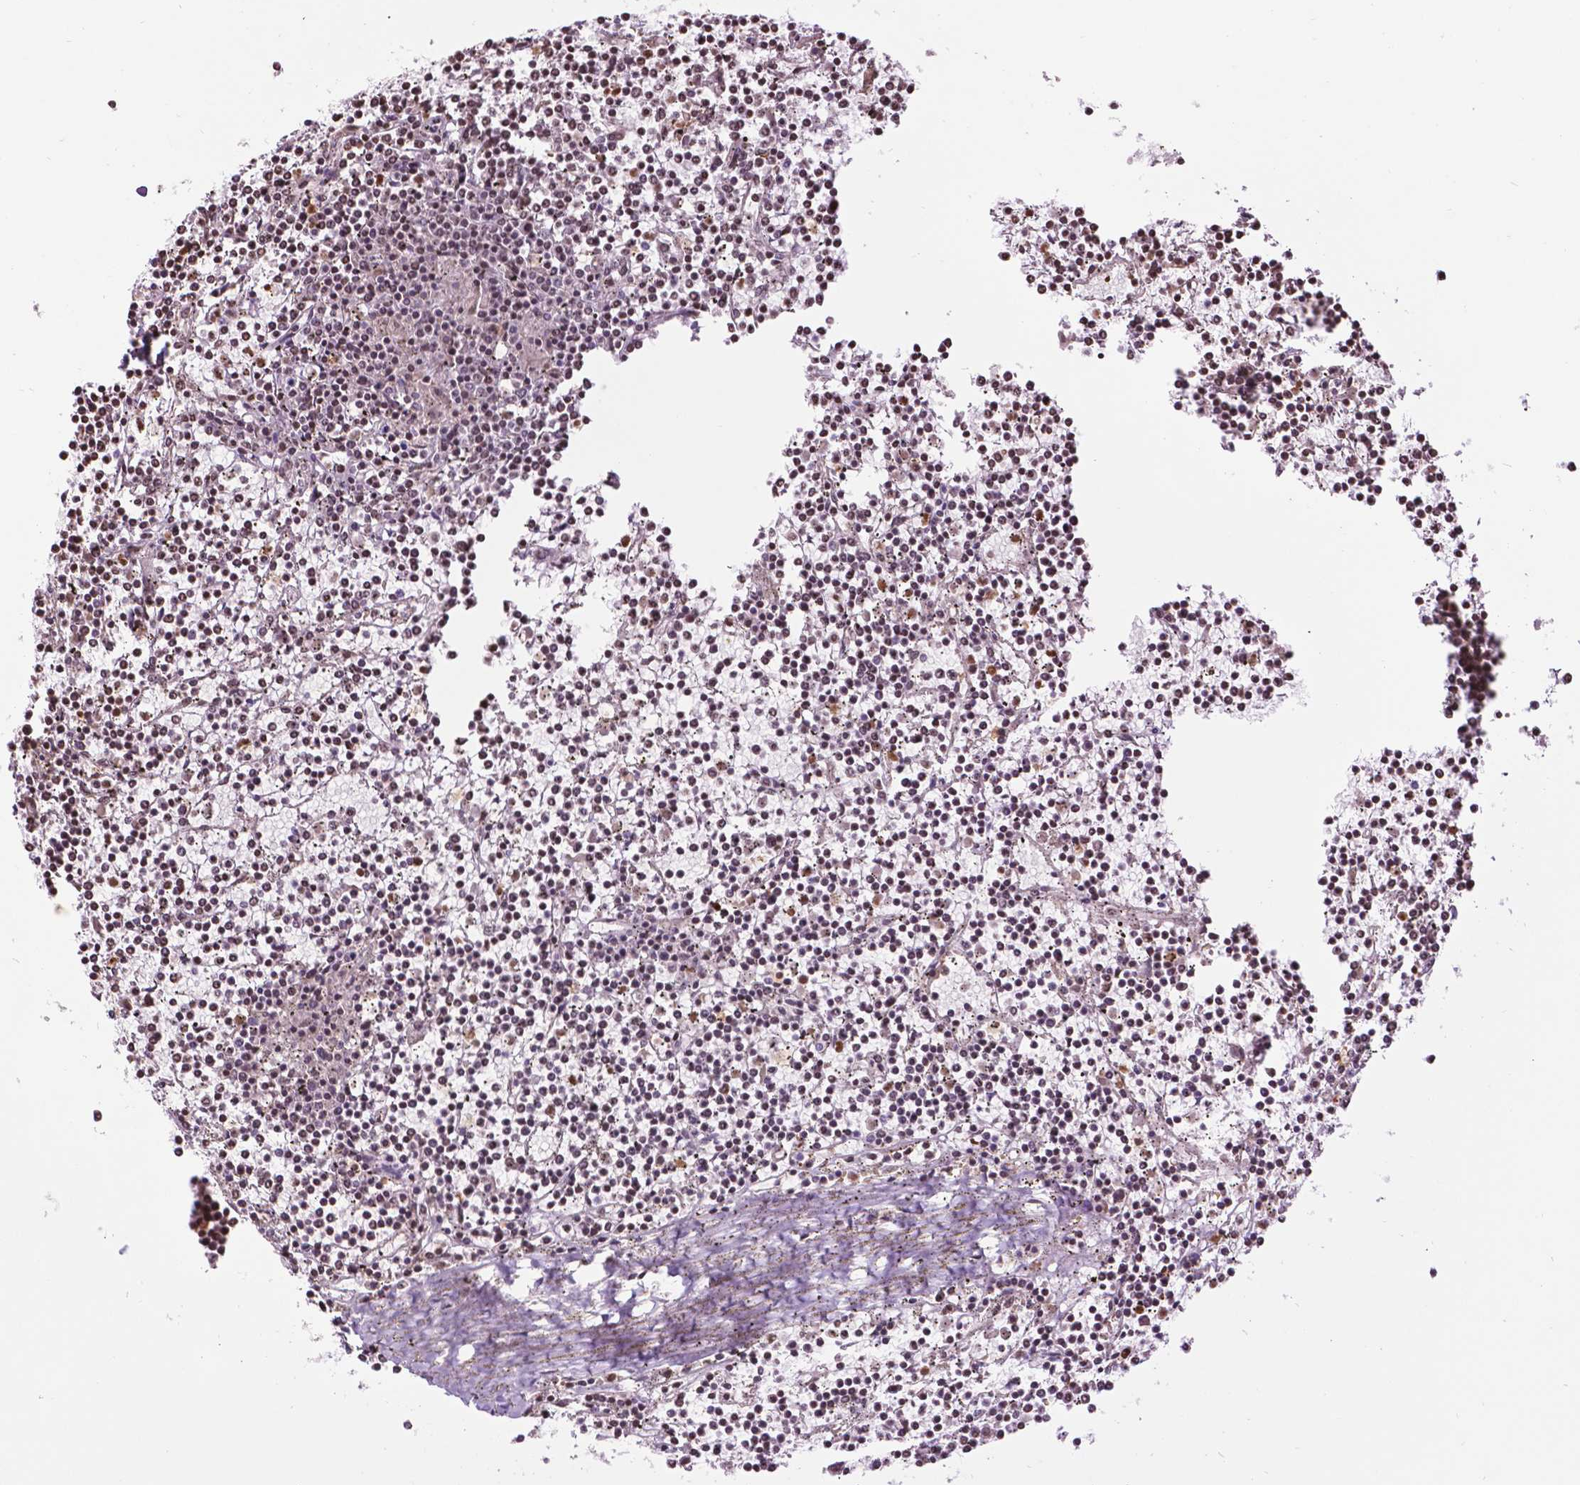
{"staining": {"intensity": "weak", "quantity": "25%-75%", "location": "nuclear"}, "tissue": "lymphoma", "cell_type": "Tumor cells", "image_type": "cancer", "snomed": [{"axis": "morphology", "description": "Malignant lymphoma, non-Hodgkin's type, Low grade"}, {"axis": "topography", "description": "Spleen"}], "caption": "Protein expression analysis of human lymphoma reveals weak nuclear staining in approximately 25%-75% of tumor cells.", "gene": "PTPN18", "patient": {"sex": "female", "age": 19}}